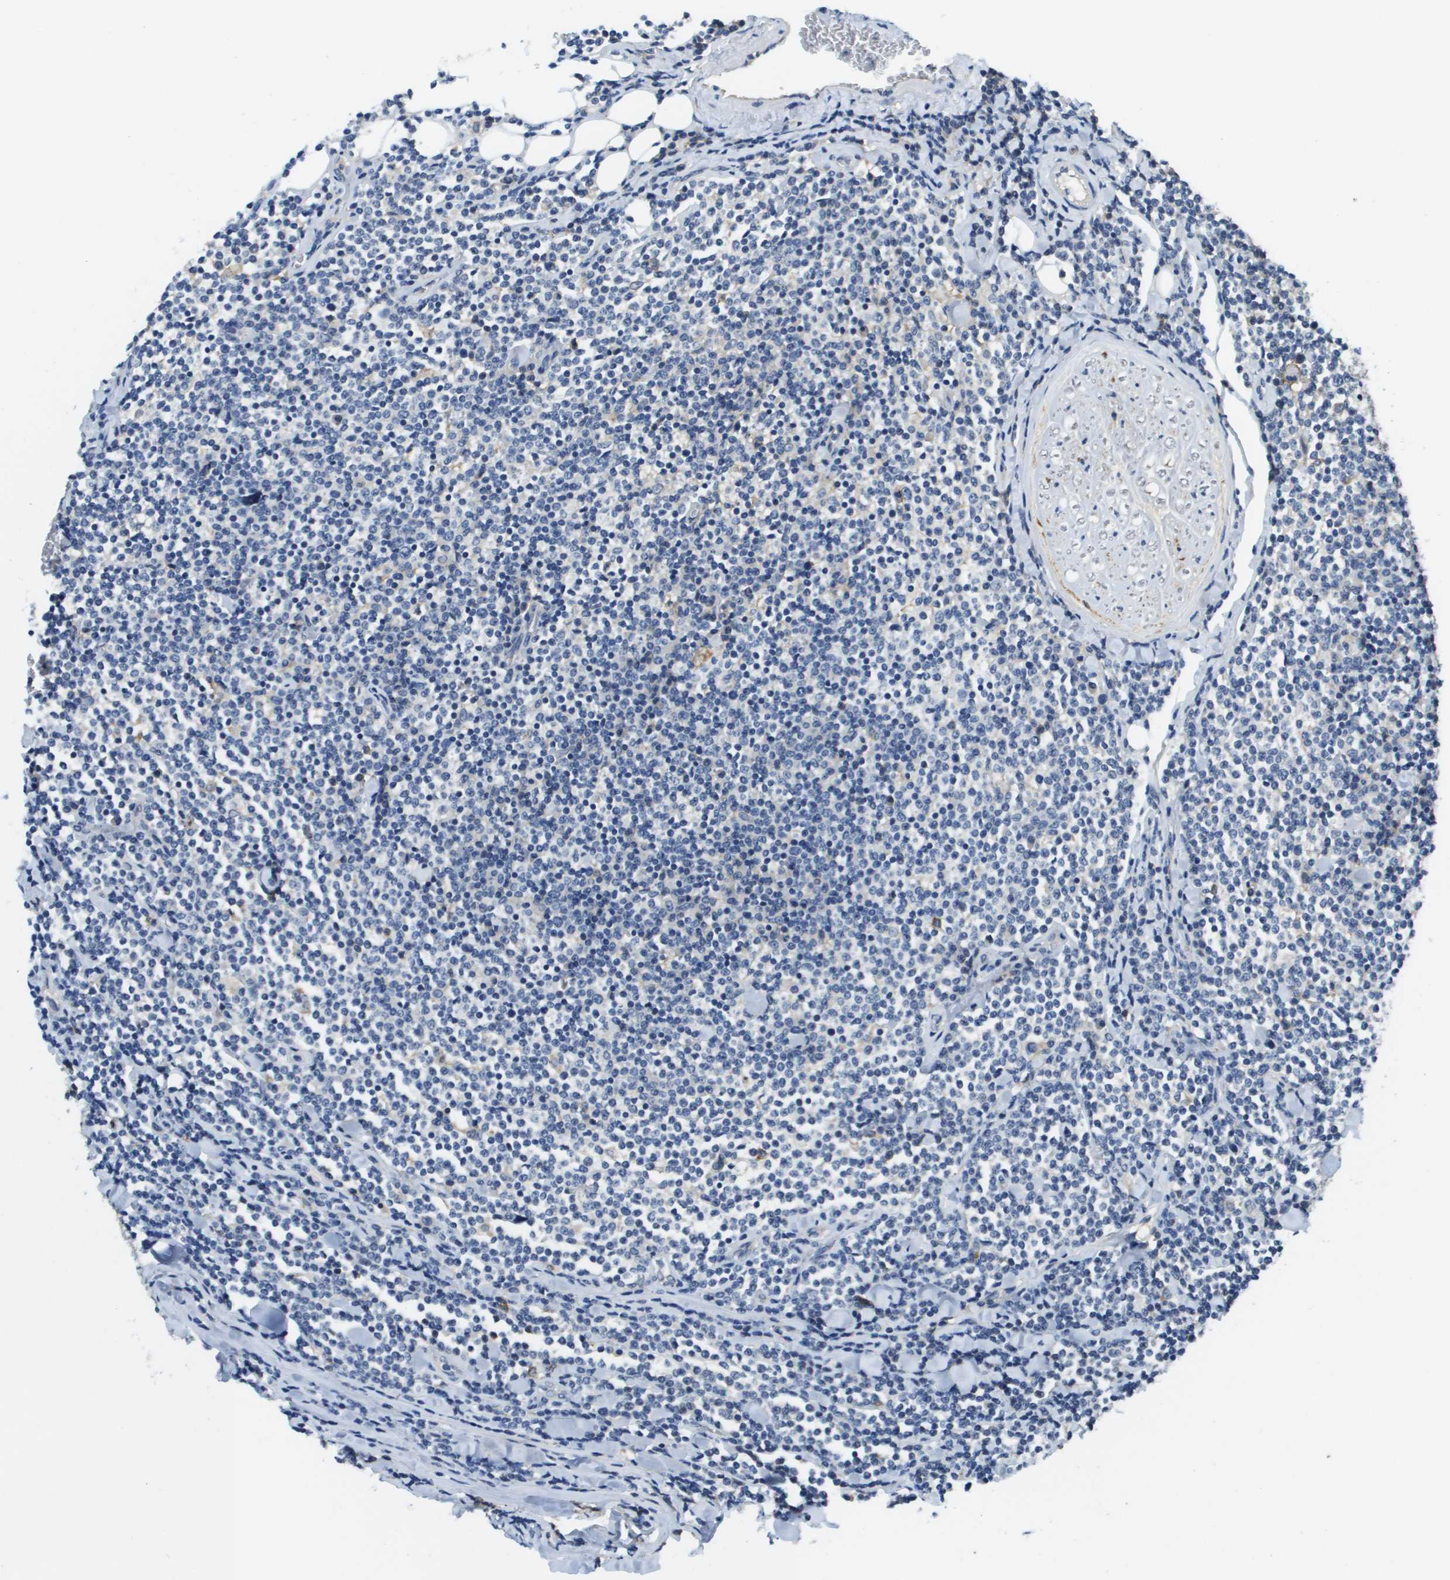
{"staining": {"intensity": "negative", "quantity": "none", "location": "none"}, "tissue": "lymphoma", "cell_type": "Tumor cells", "image_type": "cancer", "snomed": [{"axis": "morphology", "description": "Malignant lymphoma, non-Hodgkin's type, Low grade"}, {"axis": "topography", "description": "Soft tissue"}], "caption": "The immunohistochemistry (IHC) histopathology image has no significant expression in tumor cells of lymphoma tissue. (DAB immunohistochemistry (IHC) with hematoxylin counter stain).", "gene": "SLC16A3", "patient": {"sex": "male", "age": 92}}